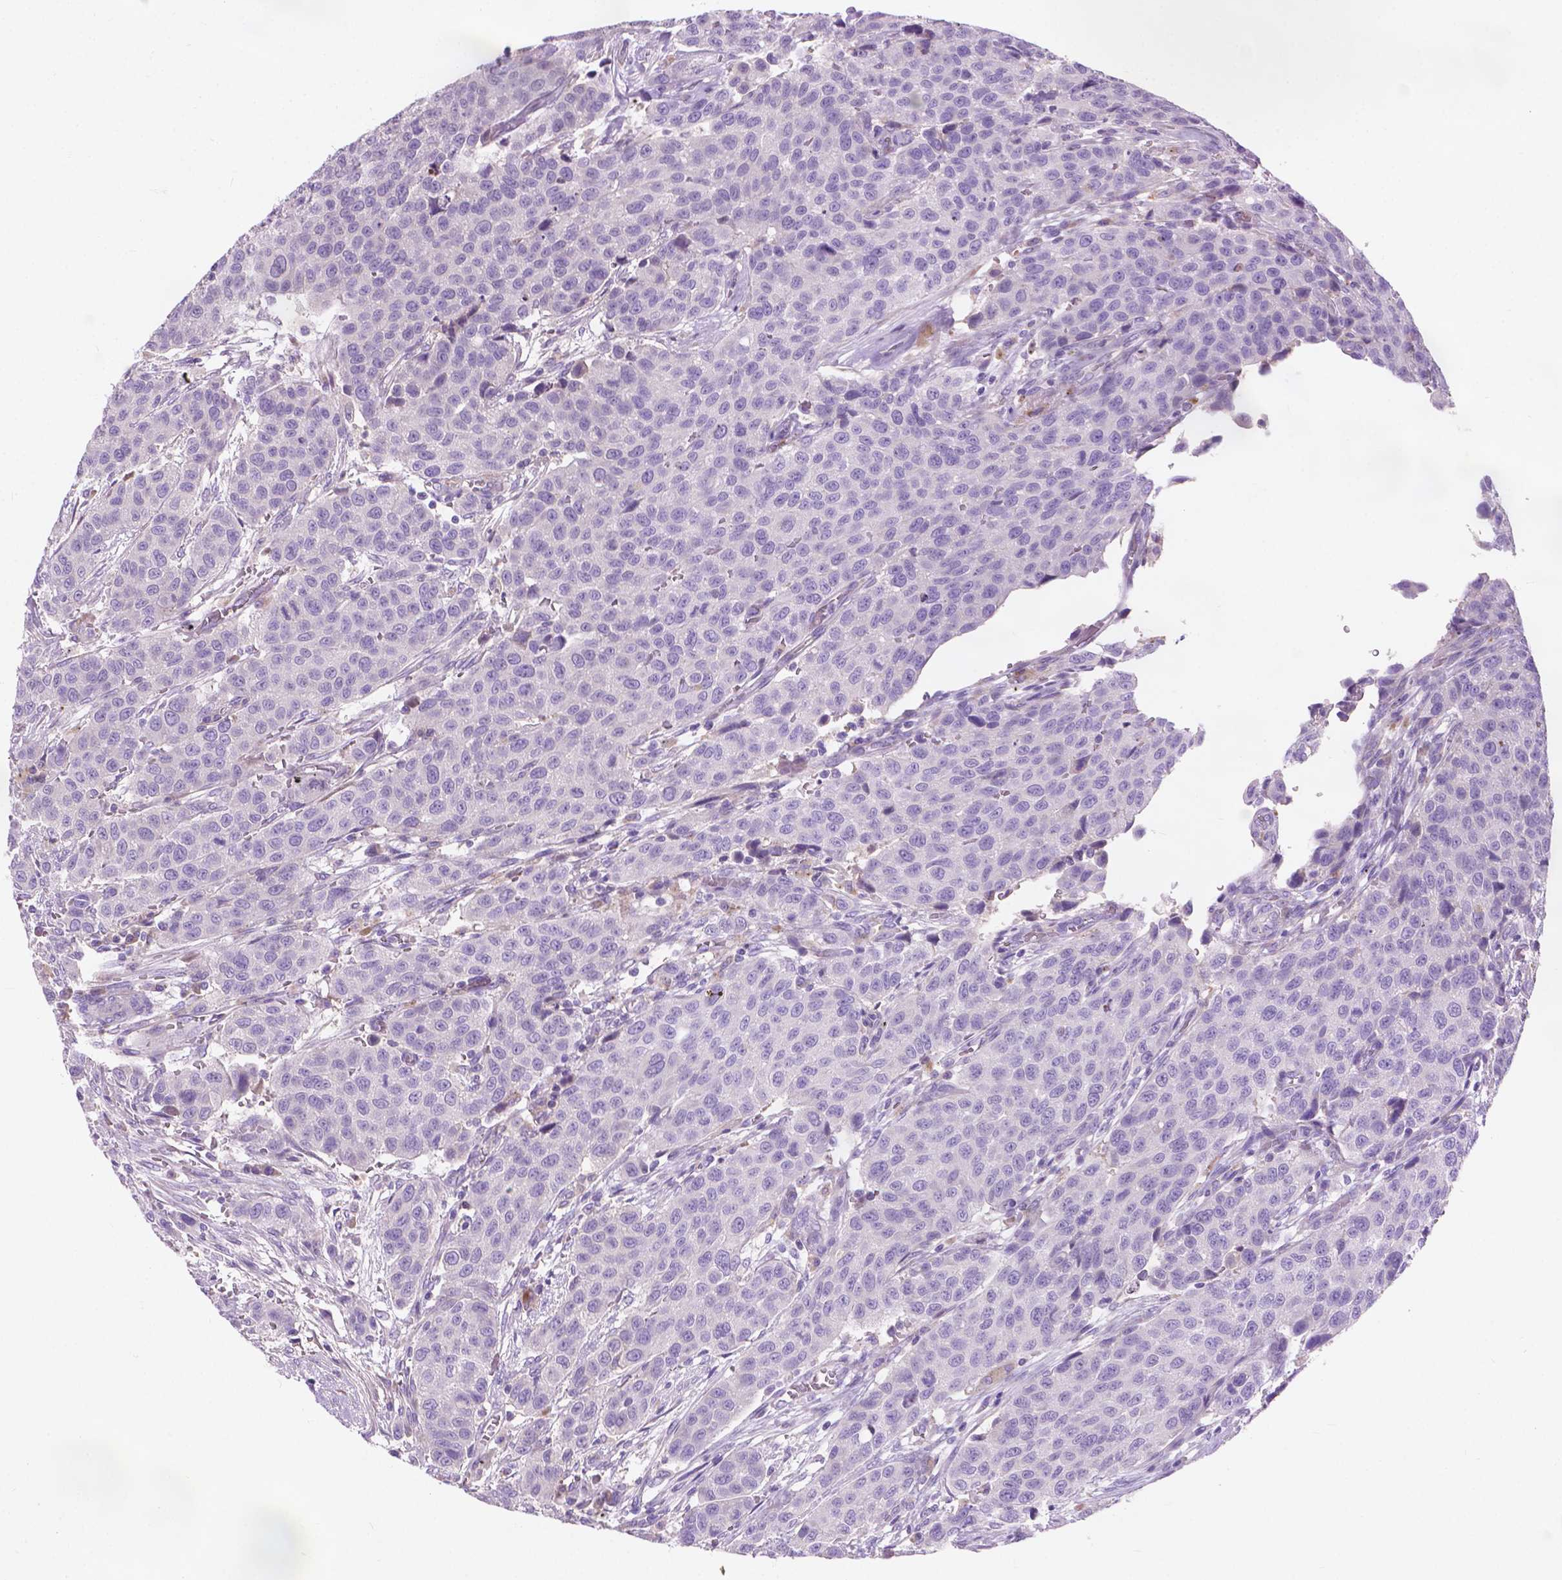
{"staining": {"intensity": "negative", "quantity": "none", "location": "none"}, "tissue": "urothelial cancer", "cell_type": "Tumor cells", "image_type": "cancer", "snomed": [{"axis": "morphology", "description": "Urothelial carcinoma, High grade"}, {"axis": "topography", "description": "Urinary bladder"}], "caption": "A photomicrograph of urothelial carcinoma (high-grade) stained for a protein exhibits no brown staining in tumor cells.", "gene": "NOXO1", "patient": {"sex": "female", "age": 58}}